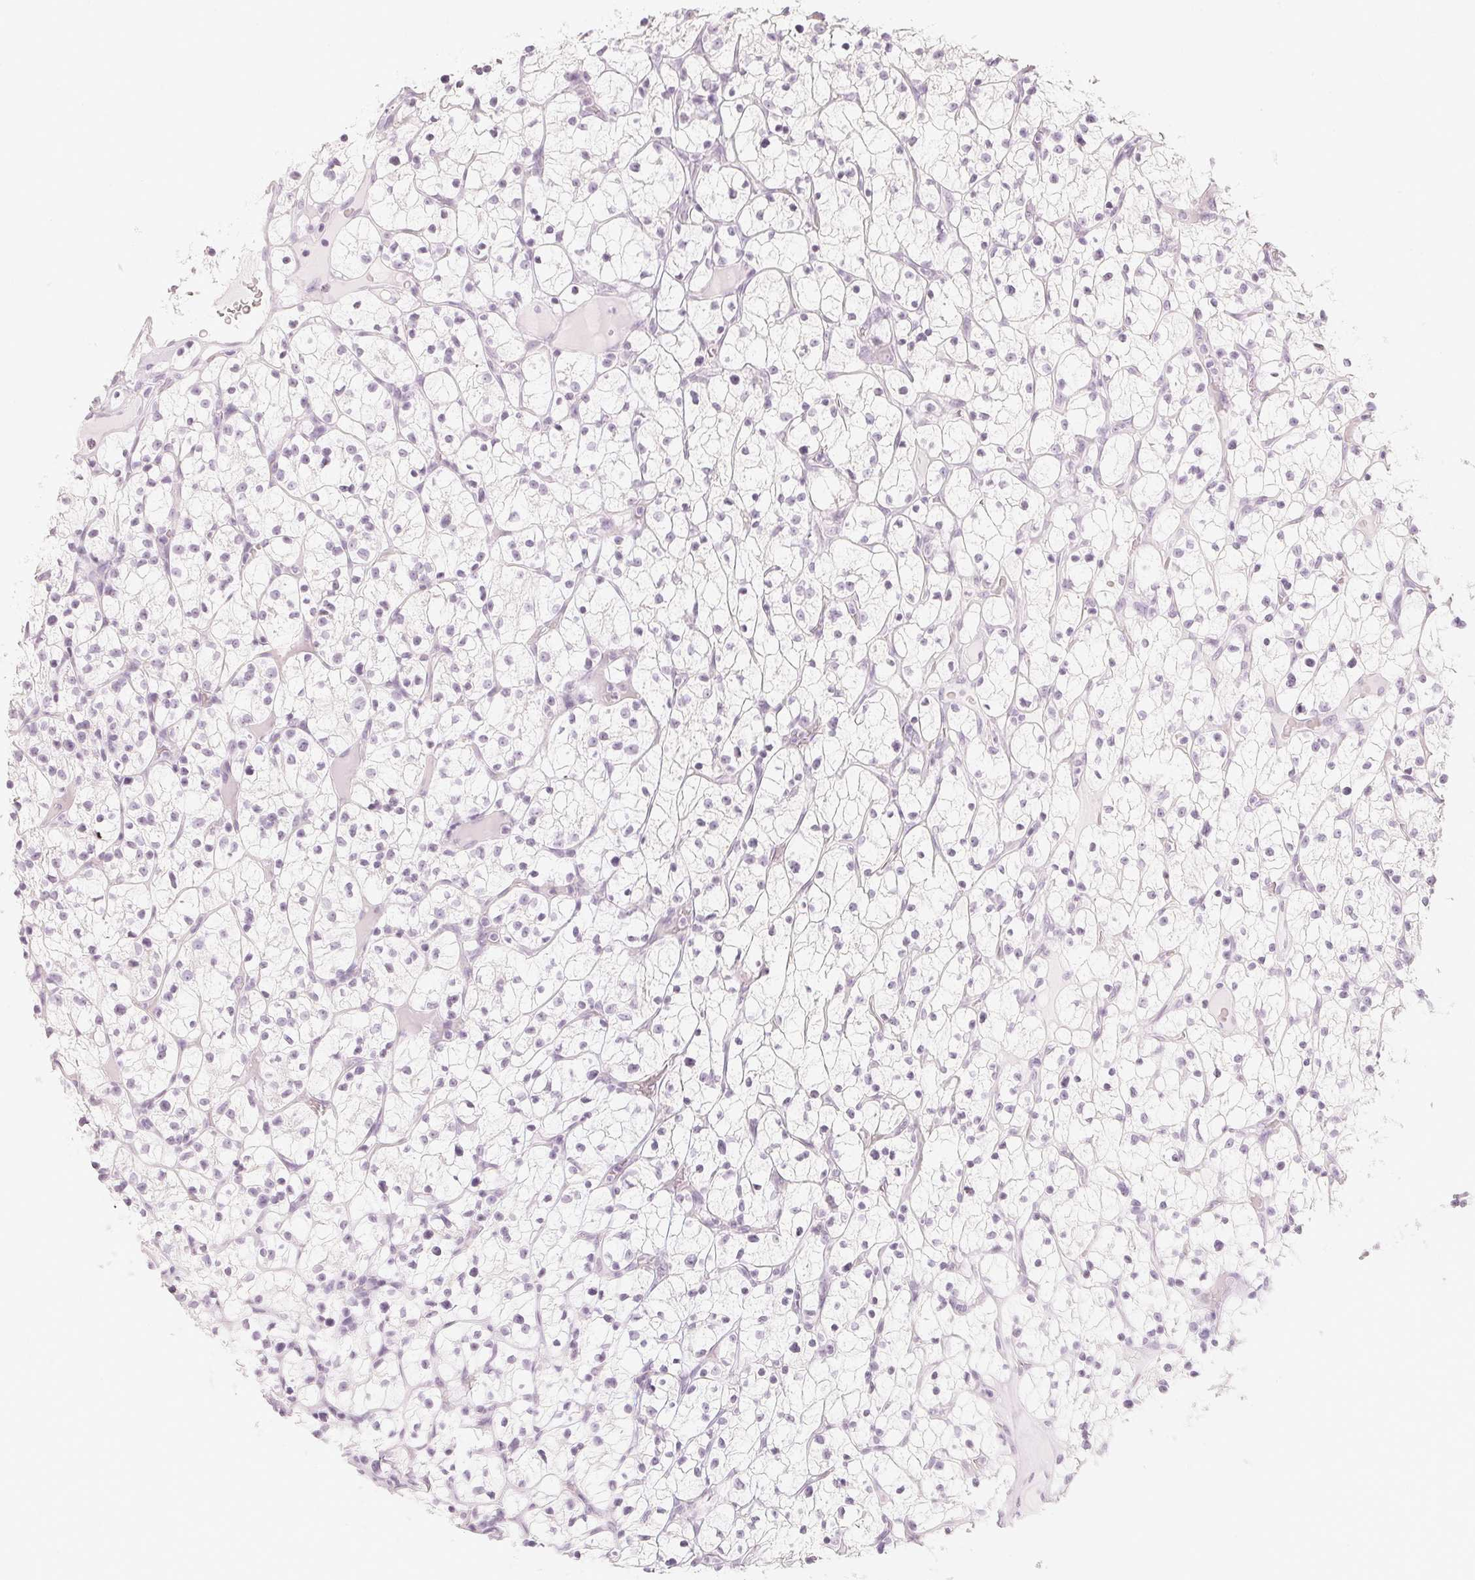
{"staining": {"intensity": "negative", "quantity": "none", "location": "none"}, "tissue": "renal cancer", "cell_type": "Tumor cells", "image_type": "cancer", "snomed": [{"axis": "morphology", "description": "Adenocarcinoma, NOS"}, {"axis": "topography", "description": "Kidney"}], "caption": "This micrograph is of renal adenocarcinoma stained with immunohistochemistry (IHC) to label a protein in brown with the nuclei are counter-stained blue. There is no positivity in tumor cells.", "gene": "SLC22A8", "patient": {"sex": "female", "age": 64}}